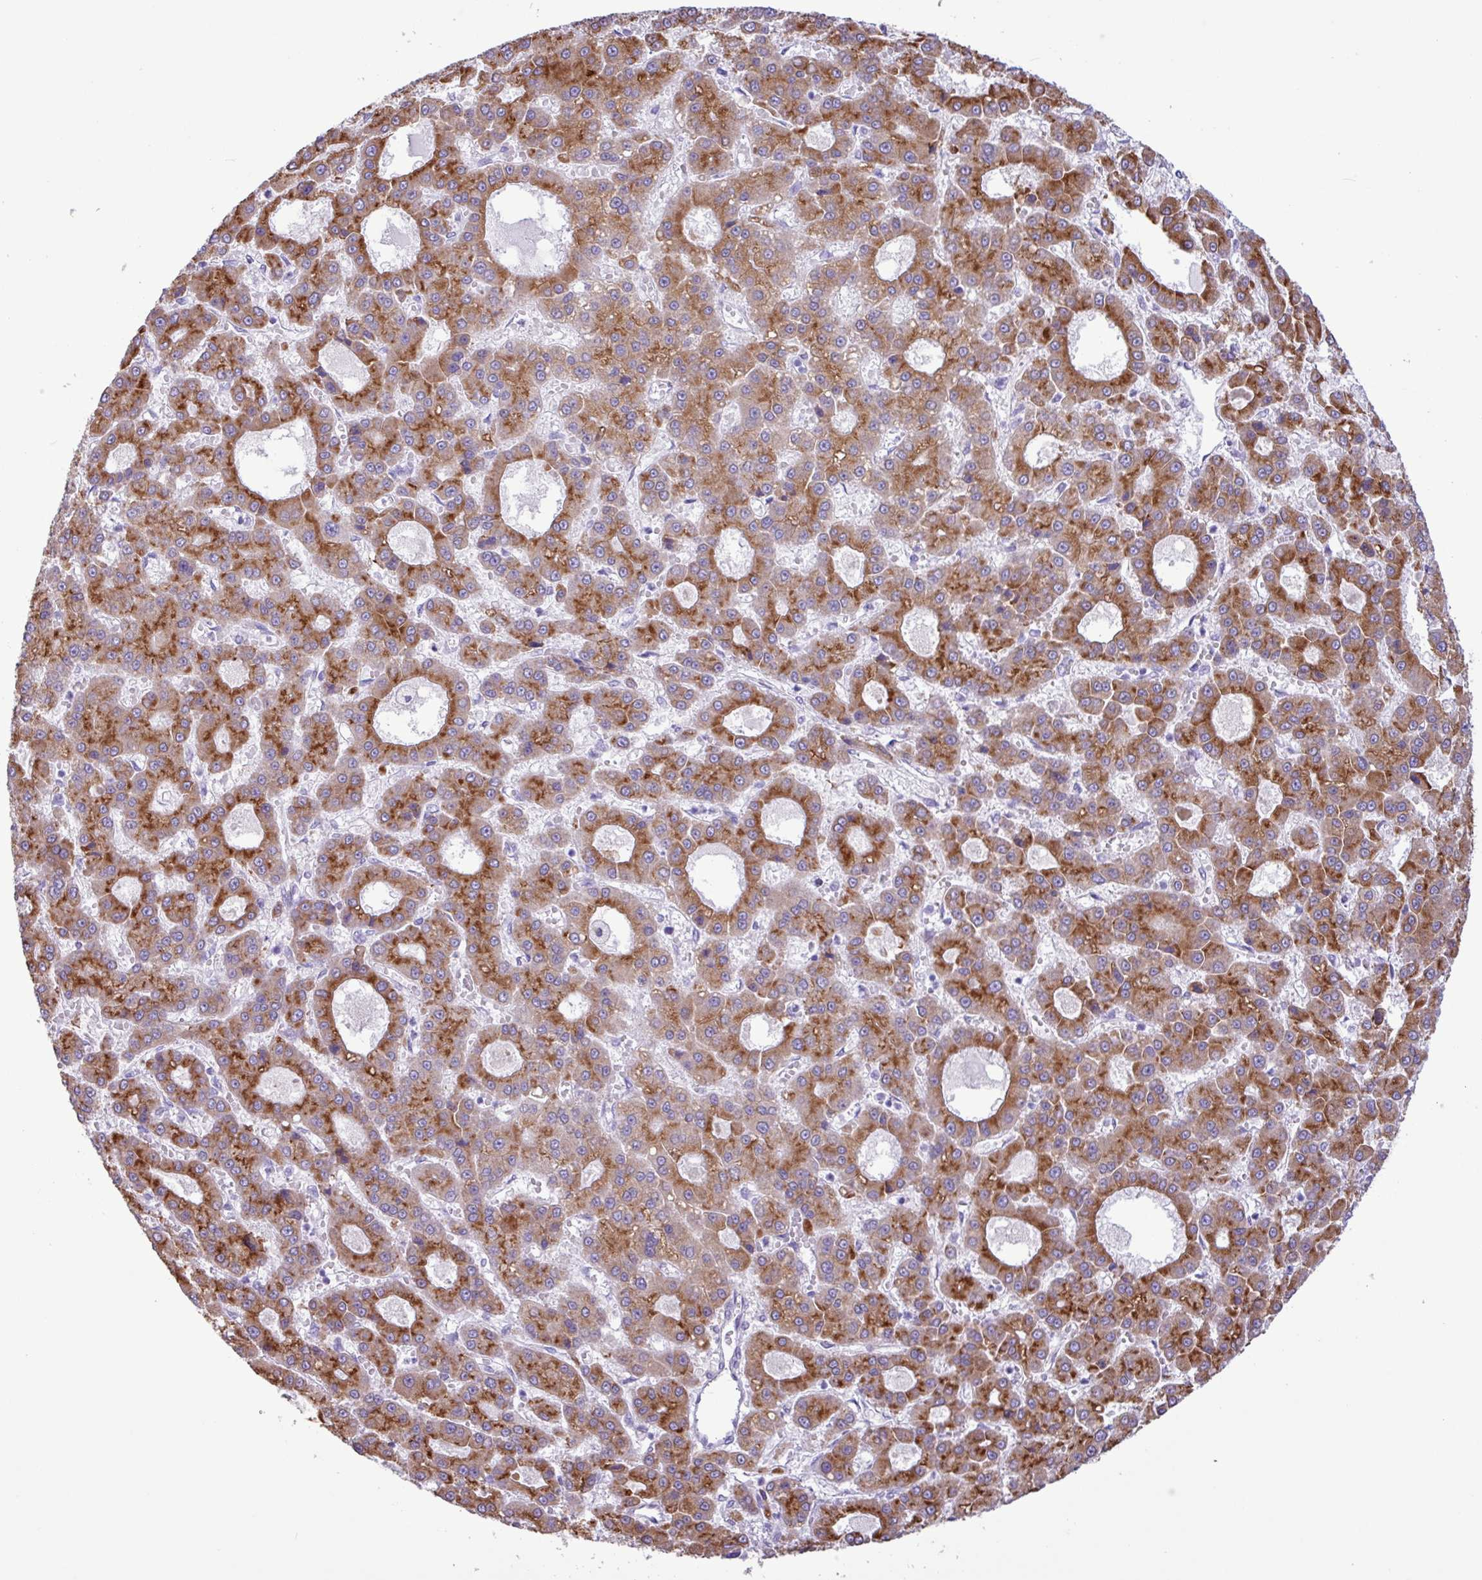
{"staining": {"intensity": "strong", "quantity": ">75%", "location": "cytoplasmic/membranous"}, "tissue": "liver cancer", "cell_type": "Tumor cells", "image_type": "cancer", "snomed": [{"axis": "morphology", "description": "Carcinoma, Hepatocellular, NOS"}, {"axis": "topography", "description": "Liver"}], "caption": "Brown immunohistochemical staining in human liver cancer (hepatocellular carcinoma) shows strong cytoplasmic/membranous staining in about >75% of tumor cells.", "gene": "SLC38A1", "patient": {"sex": "male", "age": 70}}